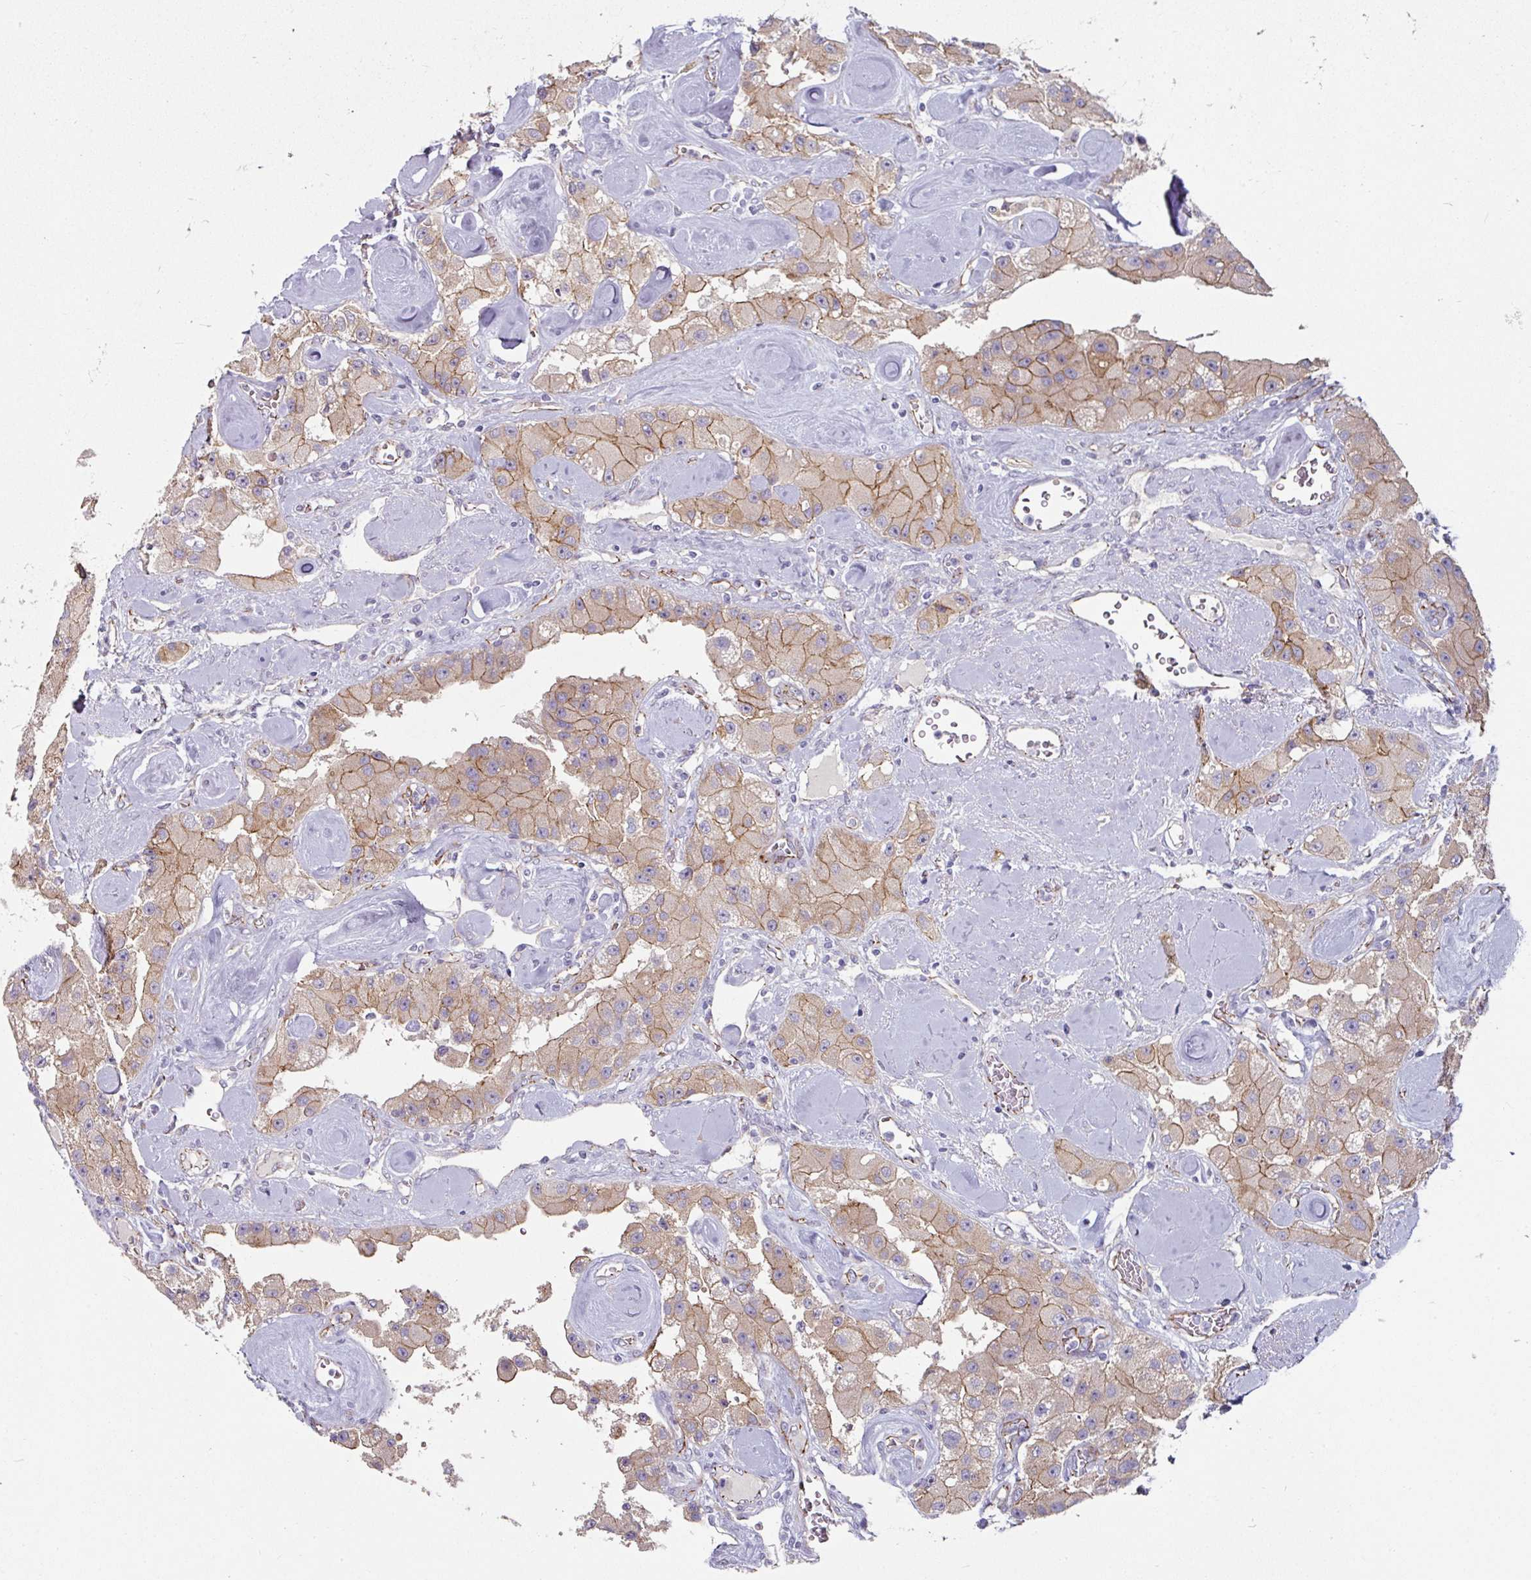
{"staining": {"intensity": "moderate", "quantity": "25%-75%", "location": "cytoplasmic/membranous"}, "tissue": "carcinoid", "cell_type": "Tumor cells", "image_type": "cancer", "snomed": [{"axis": "morphology", "description": "Carcinoid, malignant, NOS"}, {"axis": "topography", "description": "Pancreas"}], "caption": "High-power microscopy captured an immunohistochemistry (IHC) image of carcinoid (malignant), revealing moderate cytoplasmic/membranous expression in approximately 25%-75% of tumor cells.", "gene": "JUP", "patient": {"sex": "male", "age": 41}}